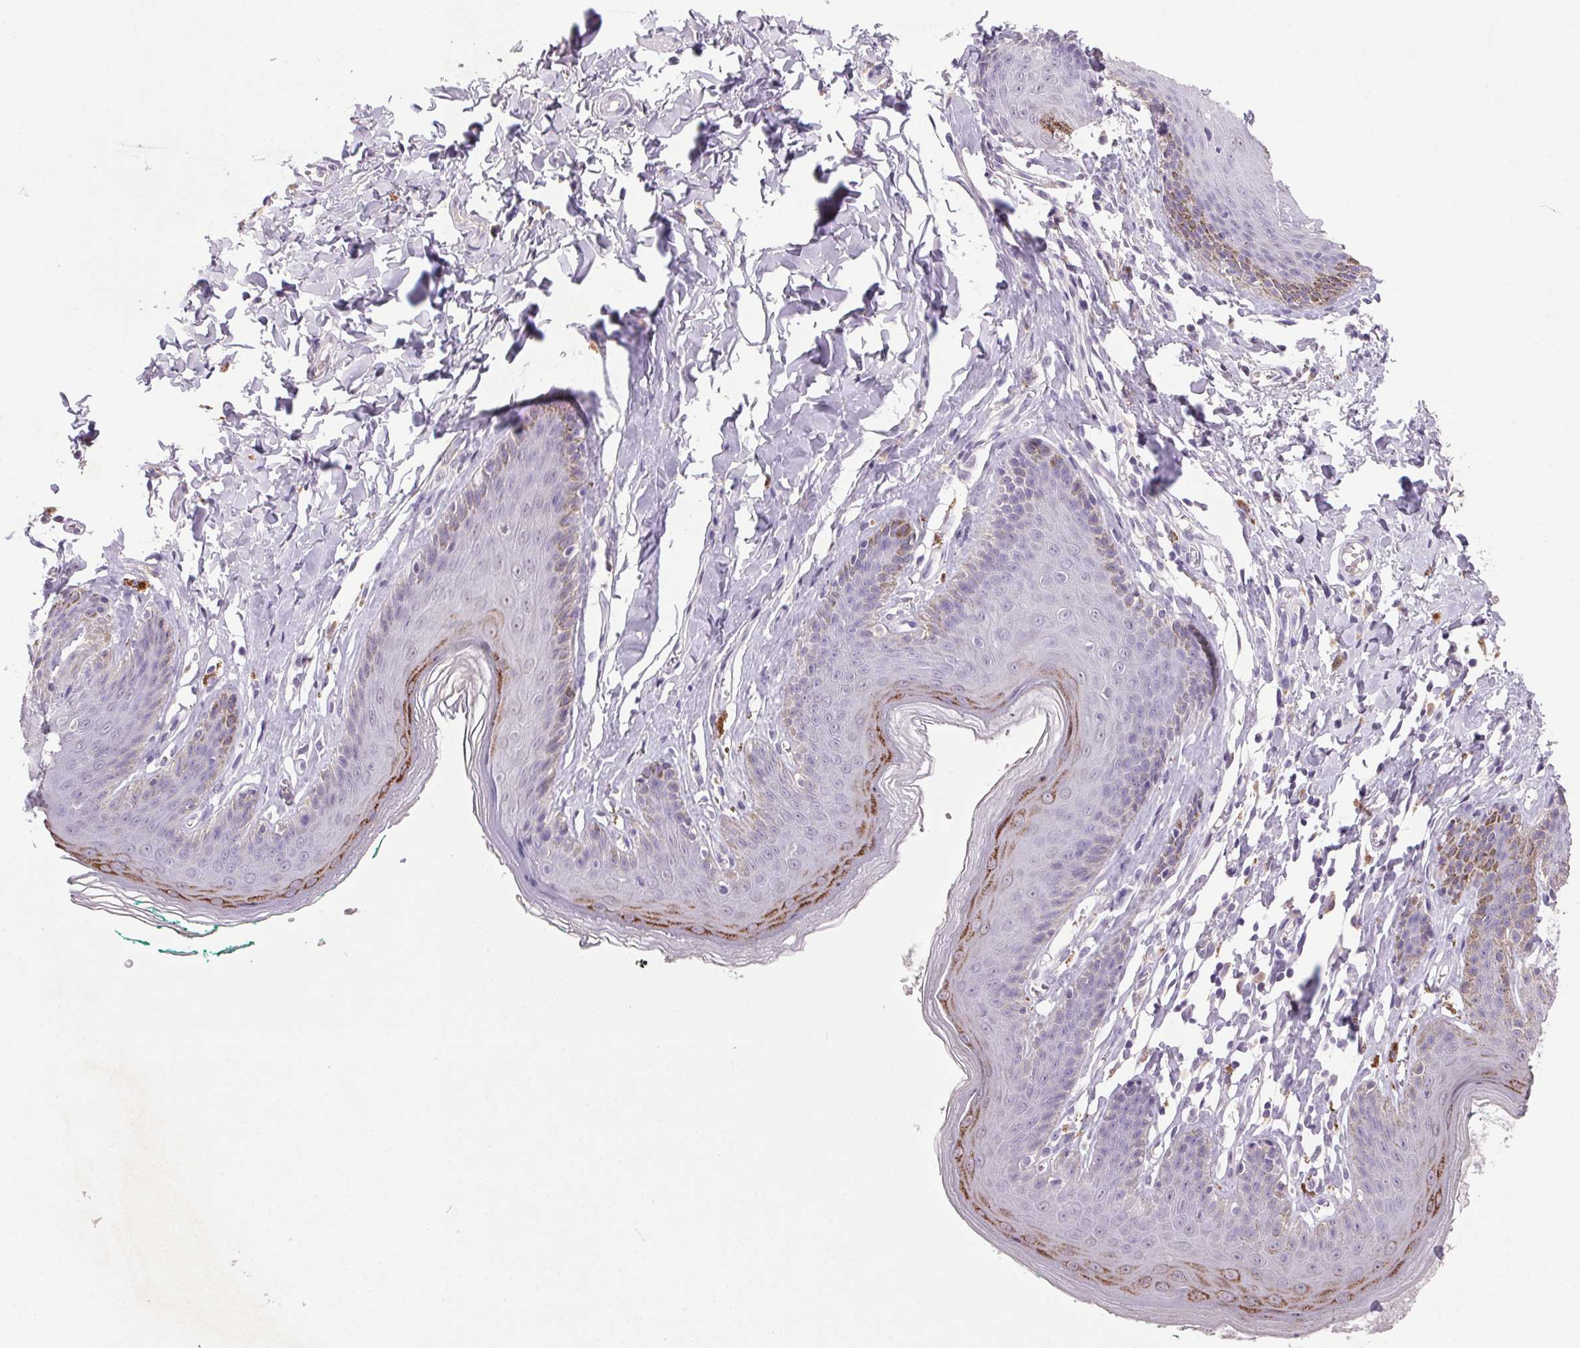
{"staining": {"intensity": "moderate", "quantity": "<25%", "location": "cytoplasmic/membranous"}, "tissue": "skin", "cell_type": "Epidermal cells", "image_type": "normal", "snomed": [{"axis": "morphology", "description": "Normal tissue, NOS"}, {"axis": "topography", "description": "Vulva"}, {"axis": "topography", "description": "Peripheral nerve tissue"}], "caption": "Brown immunohistochemical staining in normal skin exhibits moderate cytoplasmic/membranous expression in about <25% of epidermal cells. (IHC, brightfield microscopy, high magnification).", "gene": "TRDN", "patient": {"sex": "female", "age": 66}}